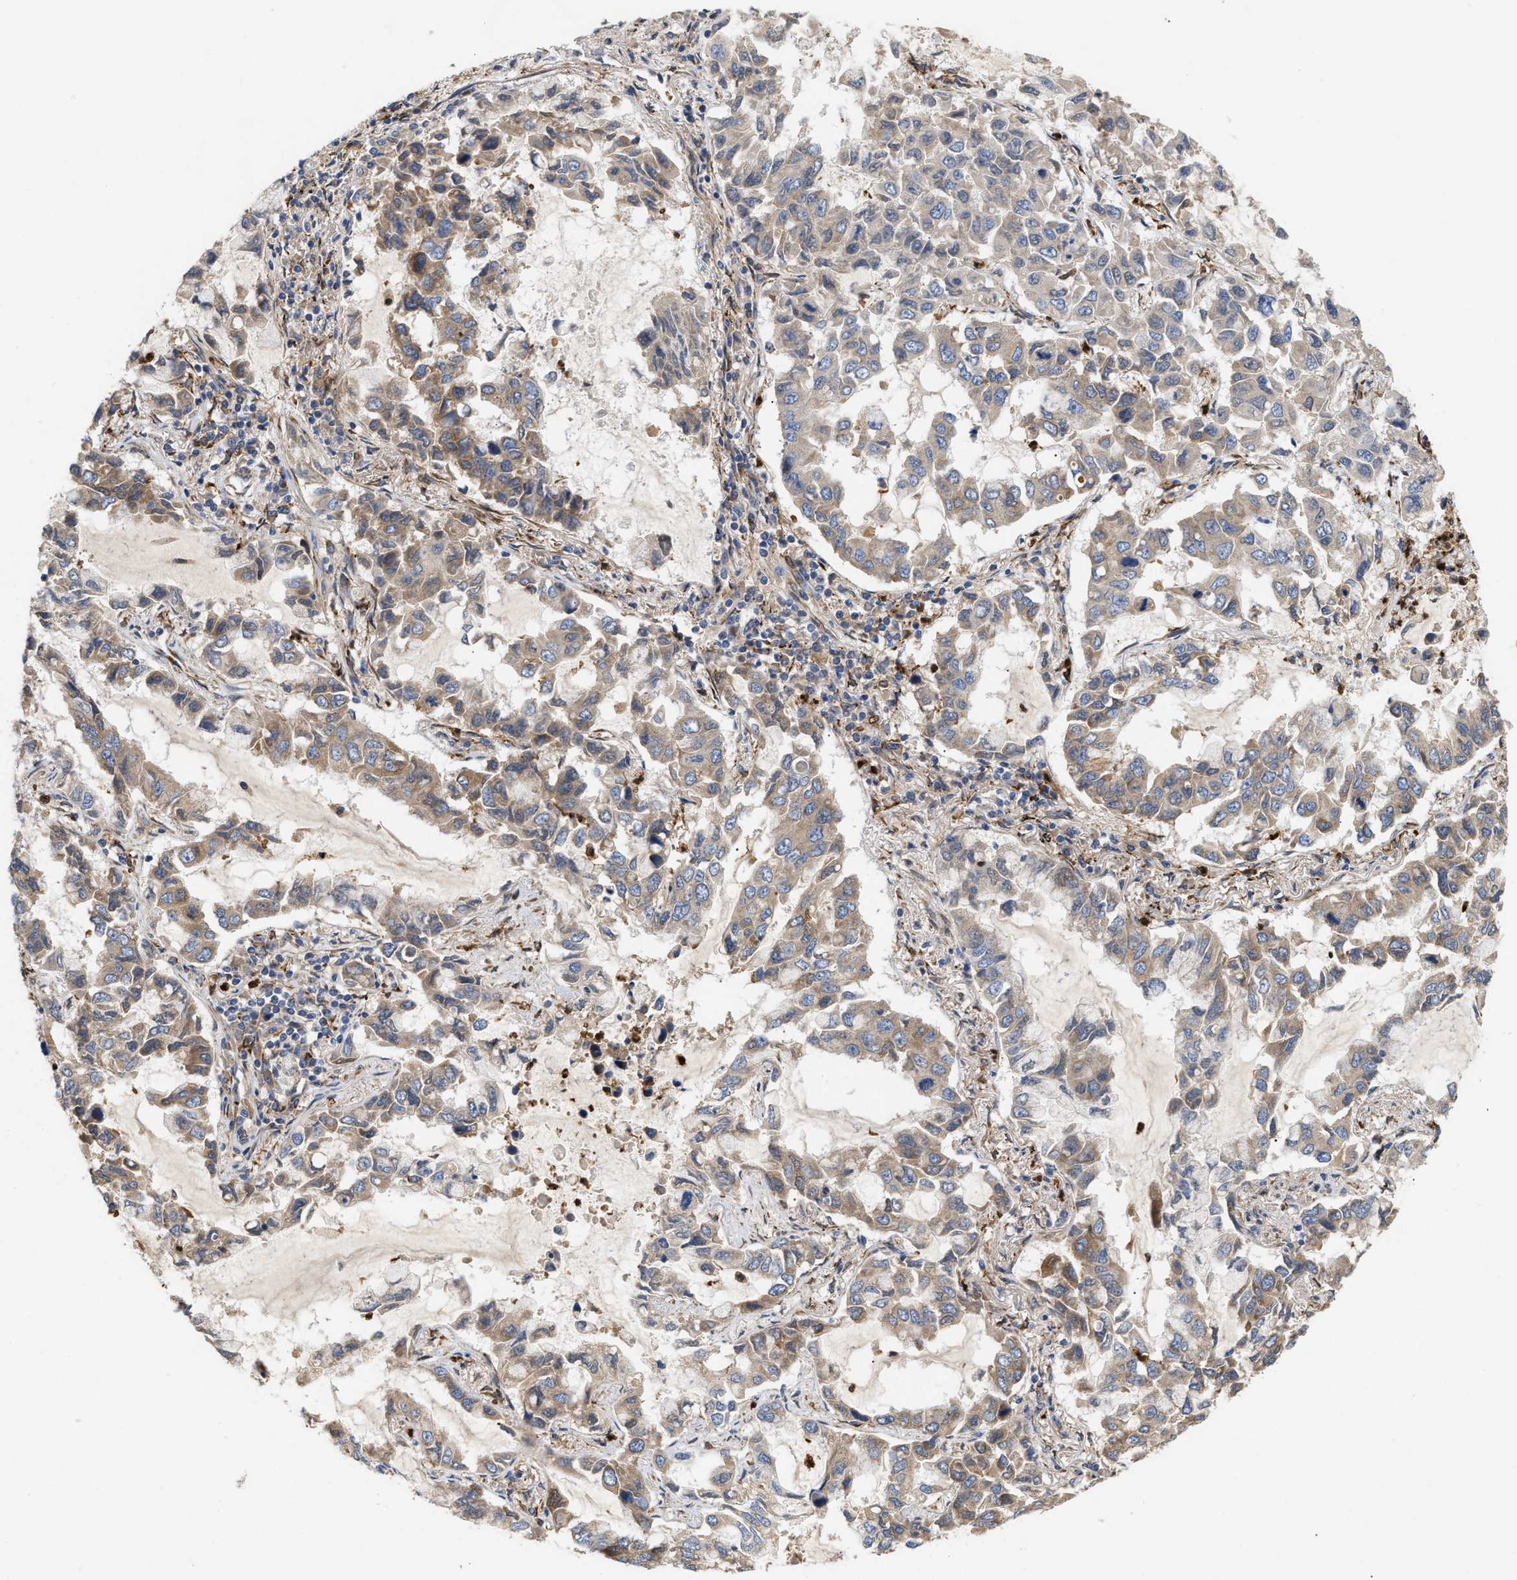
{"staining": {"intensity": "moderate", "quantity": "25%-75%", "location": "cytoplasmic/membranous"}, "tissue": "lung cancer", "cell_type": "Tumor cells", "image_type": "cancer", "snomed": [{"axis": "morphology", "description": "Adenocarcinoma, NOS"}, {"axis": "topography", "description": "Lung"}], "caption": "Immunohistochemical staining of human adenocarcinoma (lung) displays medium levels of moderate cytoplasmic/membranous protein expression in about 25%-75% of tumor cells.", "gene": "PLCD1", "patient": {"sex": "male", "age": 64}}